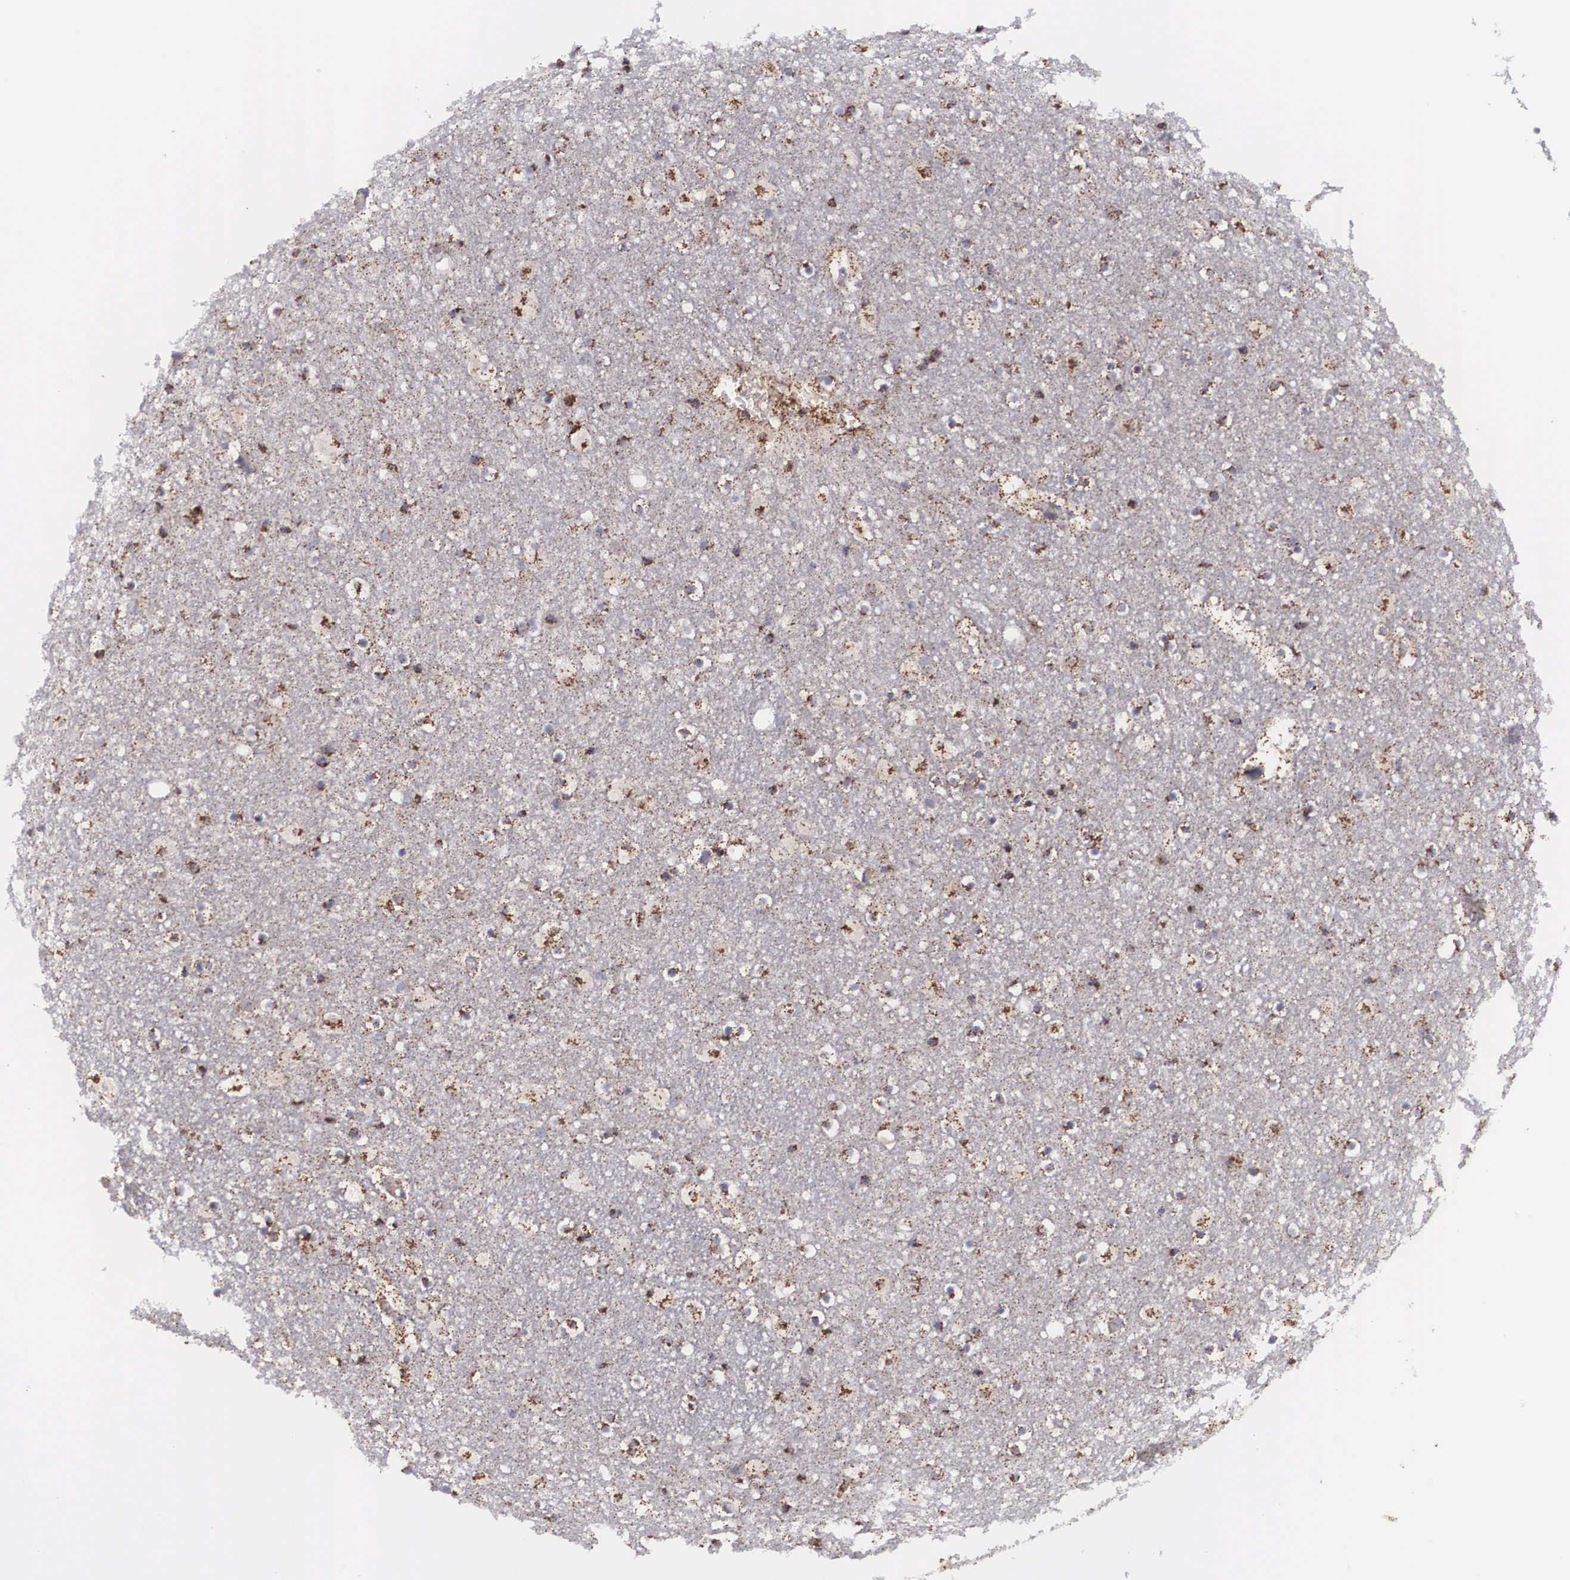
{"staining": {"intensity": "moderate", "quantity": "25%-75%", "location": "cytoplasmic/membranous"}, "tissue": "caudate", "cell_type": "Glial cells", "image_type": "normal", "snomed": [{"axis": "morphology", "description": "Normal tissue, NOS"}, {"axis": "topography", "description": "Lateral ventricle wall"}], "caption": "Glial cells demonstrate moderate cytoplasmic/membranous positivity in about 25%-75% of cells in benign caudate. (DAB (3,3'-diaminobenzidine) = brown stain, brightfield microscopy at high magnification).", "gene": "NREP", "patient": {"sex": "male", "age": 45}}